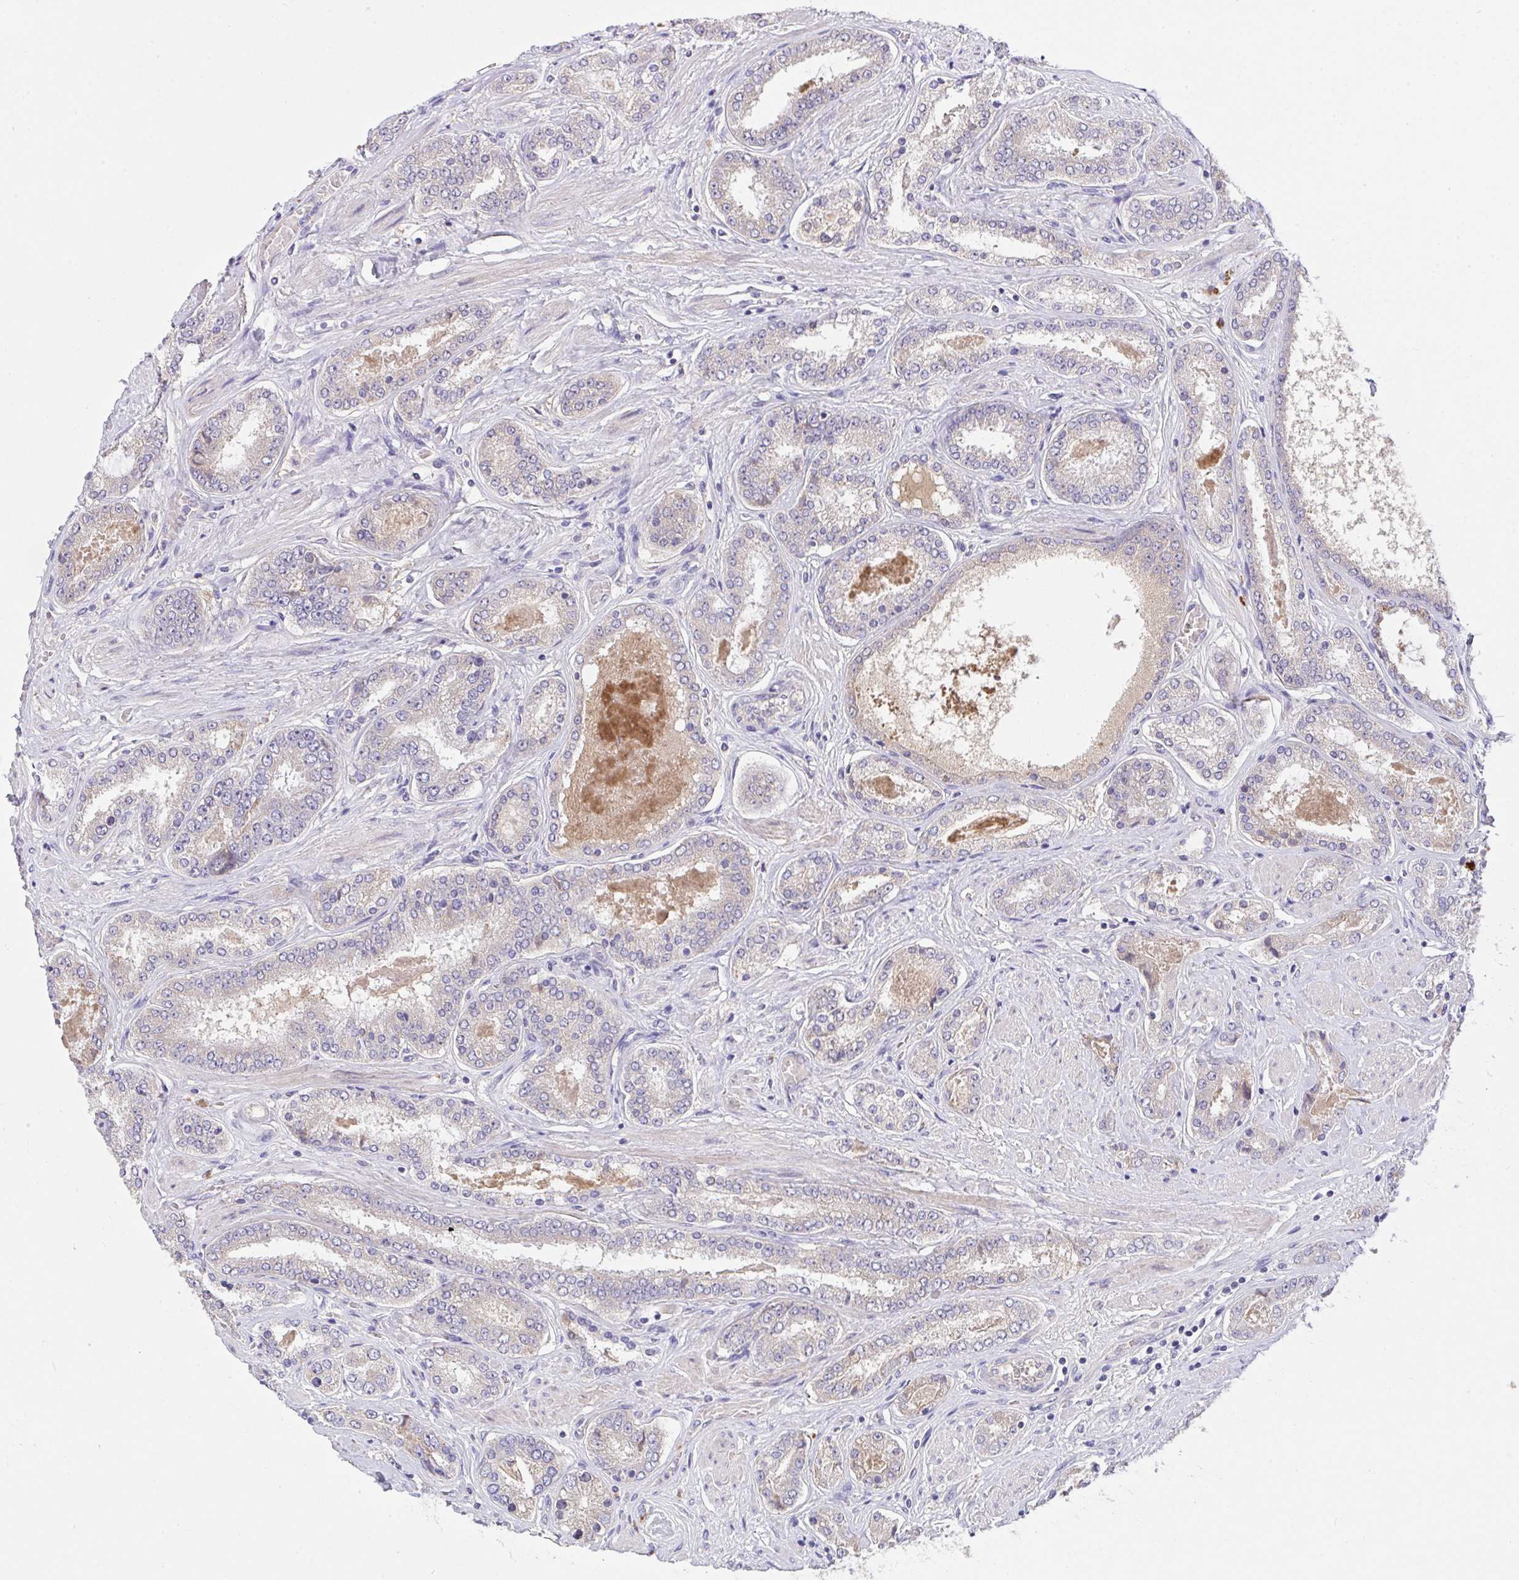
{"staining": {"intensity": "weak", "quantity": "<25%", "location": "cytoplasmic/membranous"}, "tissue": "prostate cancer", "cell_type": "Tumor cells", "image_type": "cancer", "snomed": [{"axis": "morphology", "description": "Adenocarcinoma, High grade"}, {"axis": "topography", "description": "Prostate"}], "caption": "Immunohistochemistry (IHC) histopathology image of neoplastic tissue: prostate cancer (adenocarcinoma (high-grade)) stained with DAB exhibits no significant protein staining in tumor cells.", "gene": "ZNF581", "patient": {"sex": "male", "age": 63}}